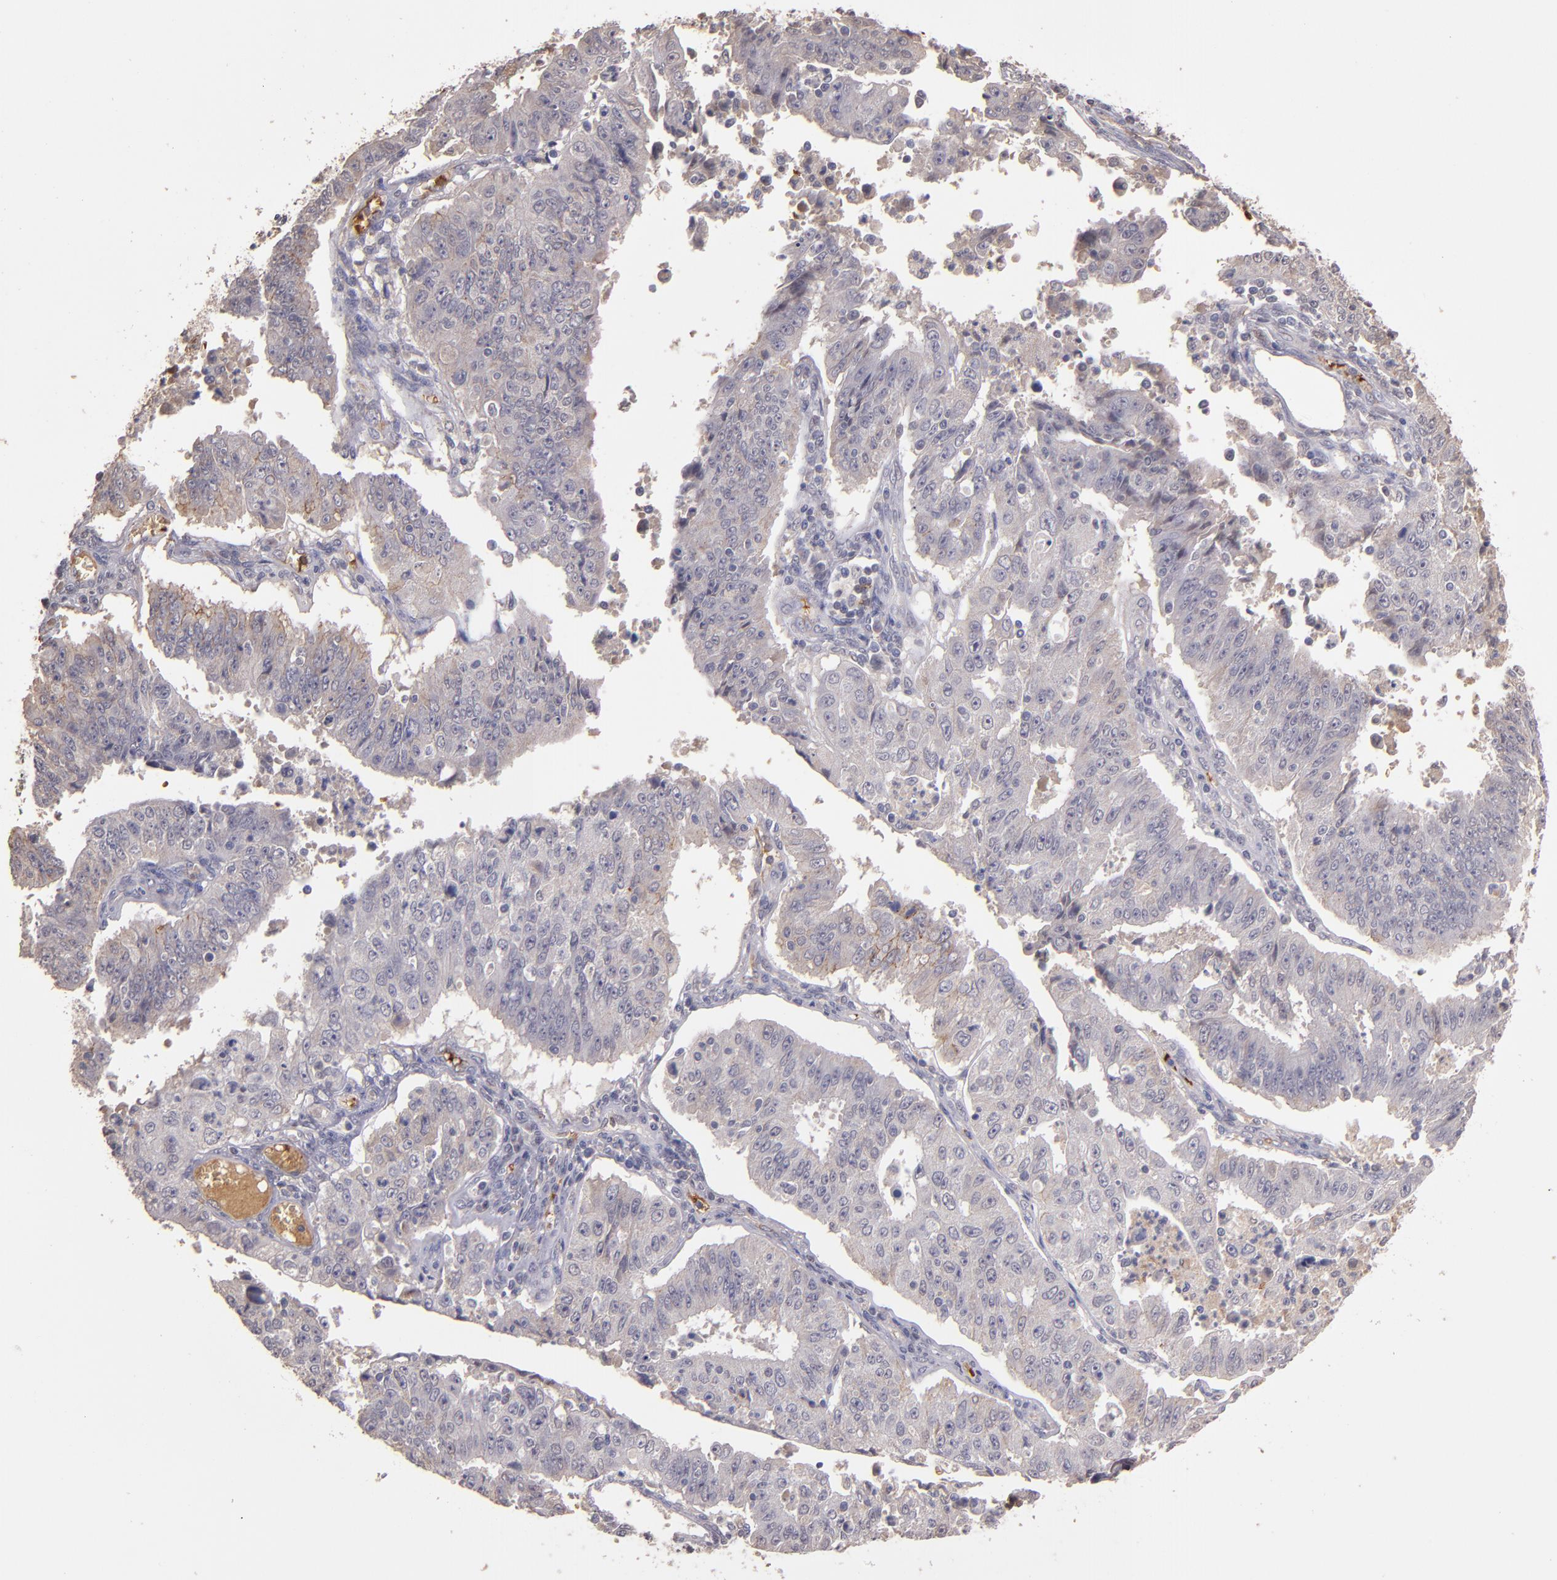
{"staining": {"intensity": "weak", "quantity": "25%-75%", "location": "cytoplasmic/membranous"}, "tissue": "endometrial cancer", "cell_type": "Tumor cells", "image_type": "cancer", "snomed": [{"axis": "morphology", "description": "Adenocarcinoma, NOS"}, {"axis": "topography", "description": "Endometrium"}], "caption": "The image demonstrates a brown stain indicating the presence of a protein in the cytoplasmic/membranous of tumor cells in endometrial cancer (adenocarcinoma).", "gene": "SERPINC1", "patient": {"sex": "female", "age": 42}}